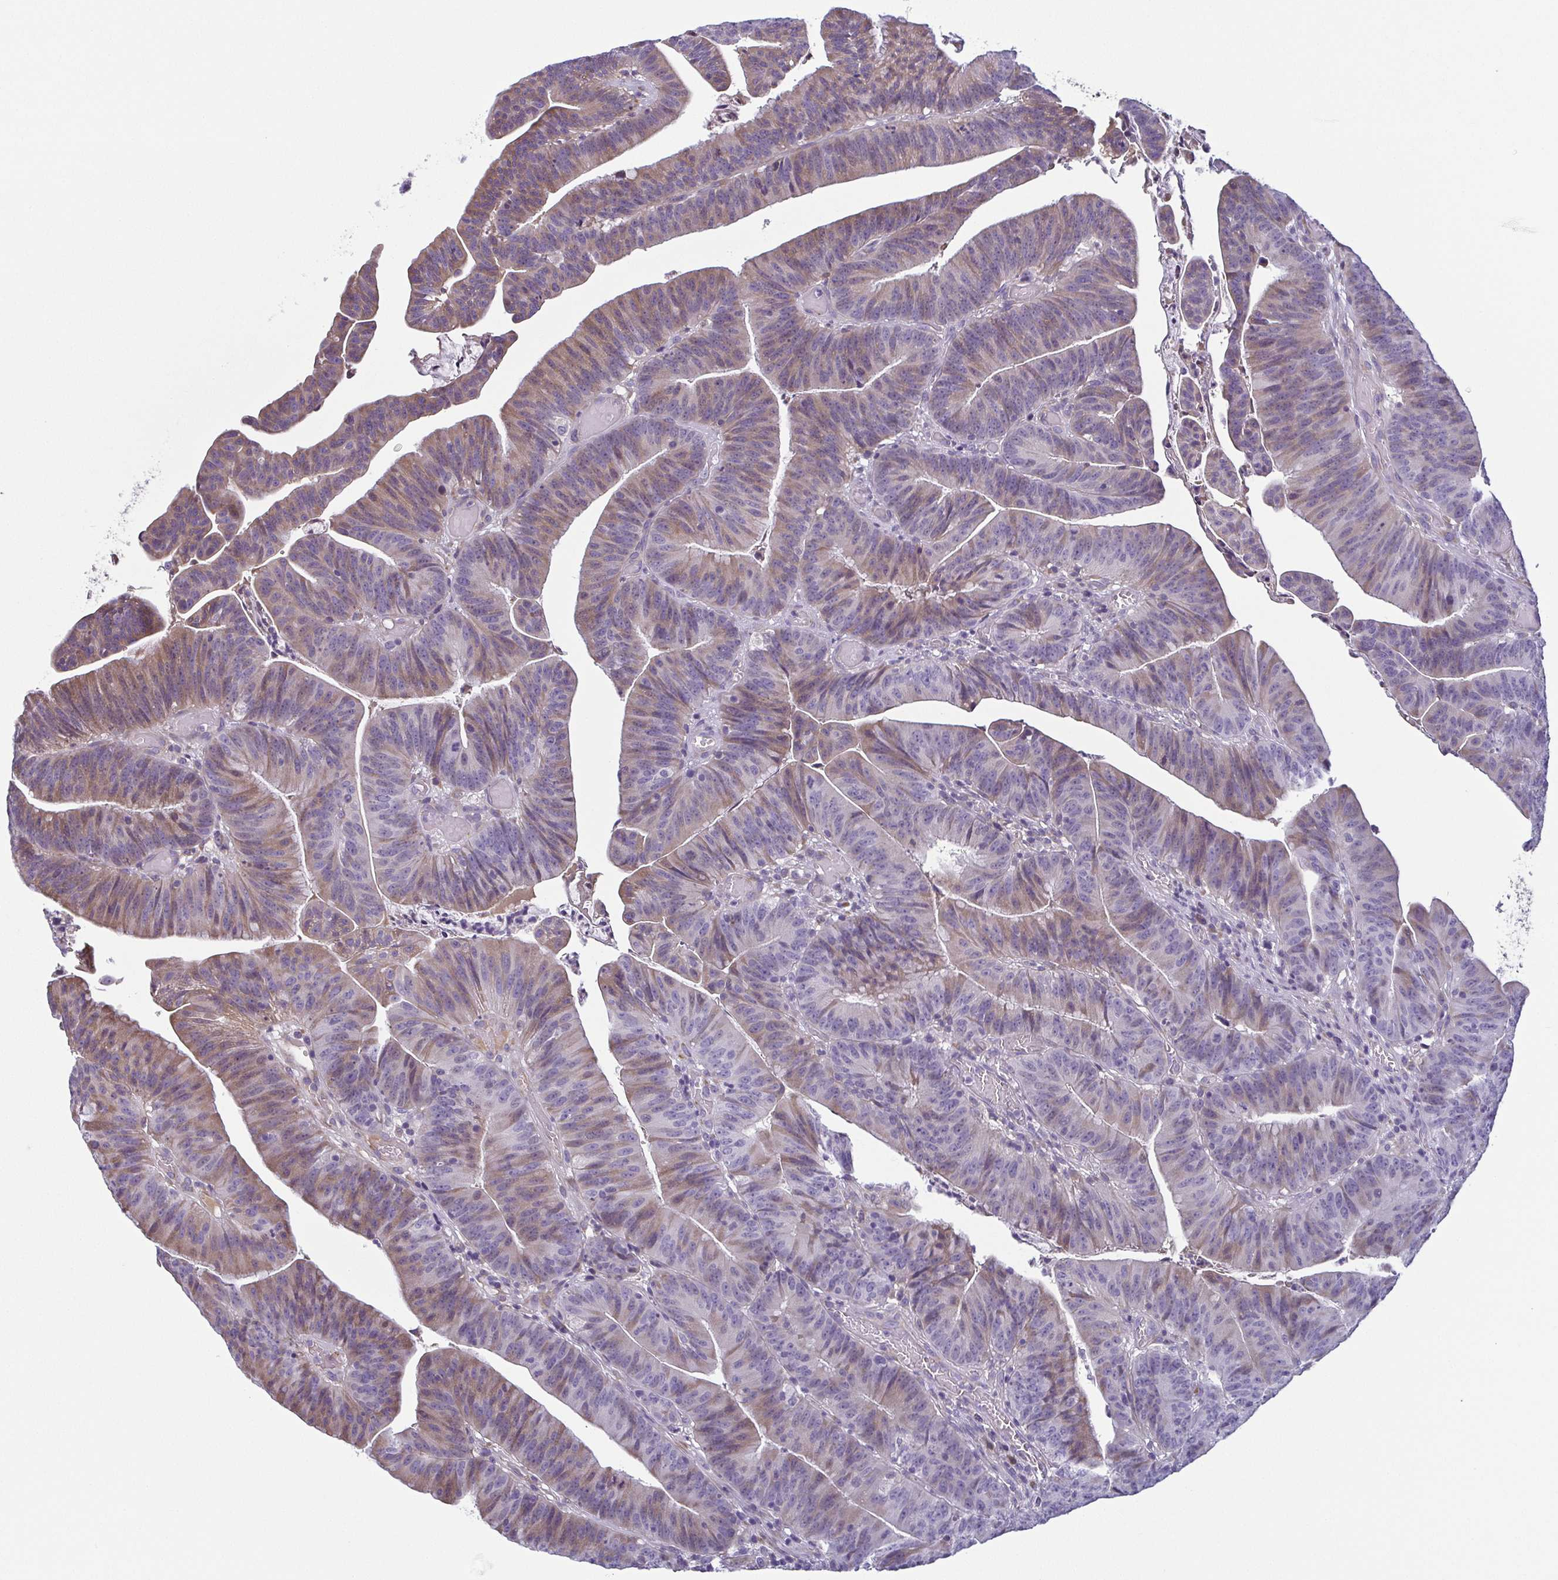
{"staining": {"intensity": "weak", "quantity": "25%-75%", "location": "cytoplasmic/membranous"}, "tissue": "colorectal cancer", "cell_type": "Tumor cells", "image_type": "cancer", "snomed": [{"axis": "morphology", "description": "Adenocarcinoma, NOS"}, {"axis": "topography", "description": "Colon"}], "caption": "Protein expression by IHC demonstrates weak cytoplasmic/membranous positivity in about 25%-75% of tumor cells in colorectal cancer.", "gene": "ECM1", "patient": {"sex": "female", "age": 78}}